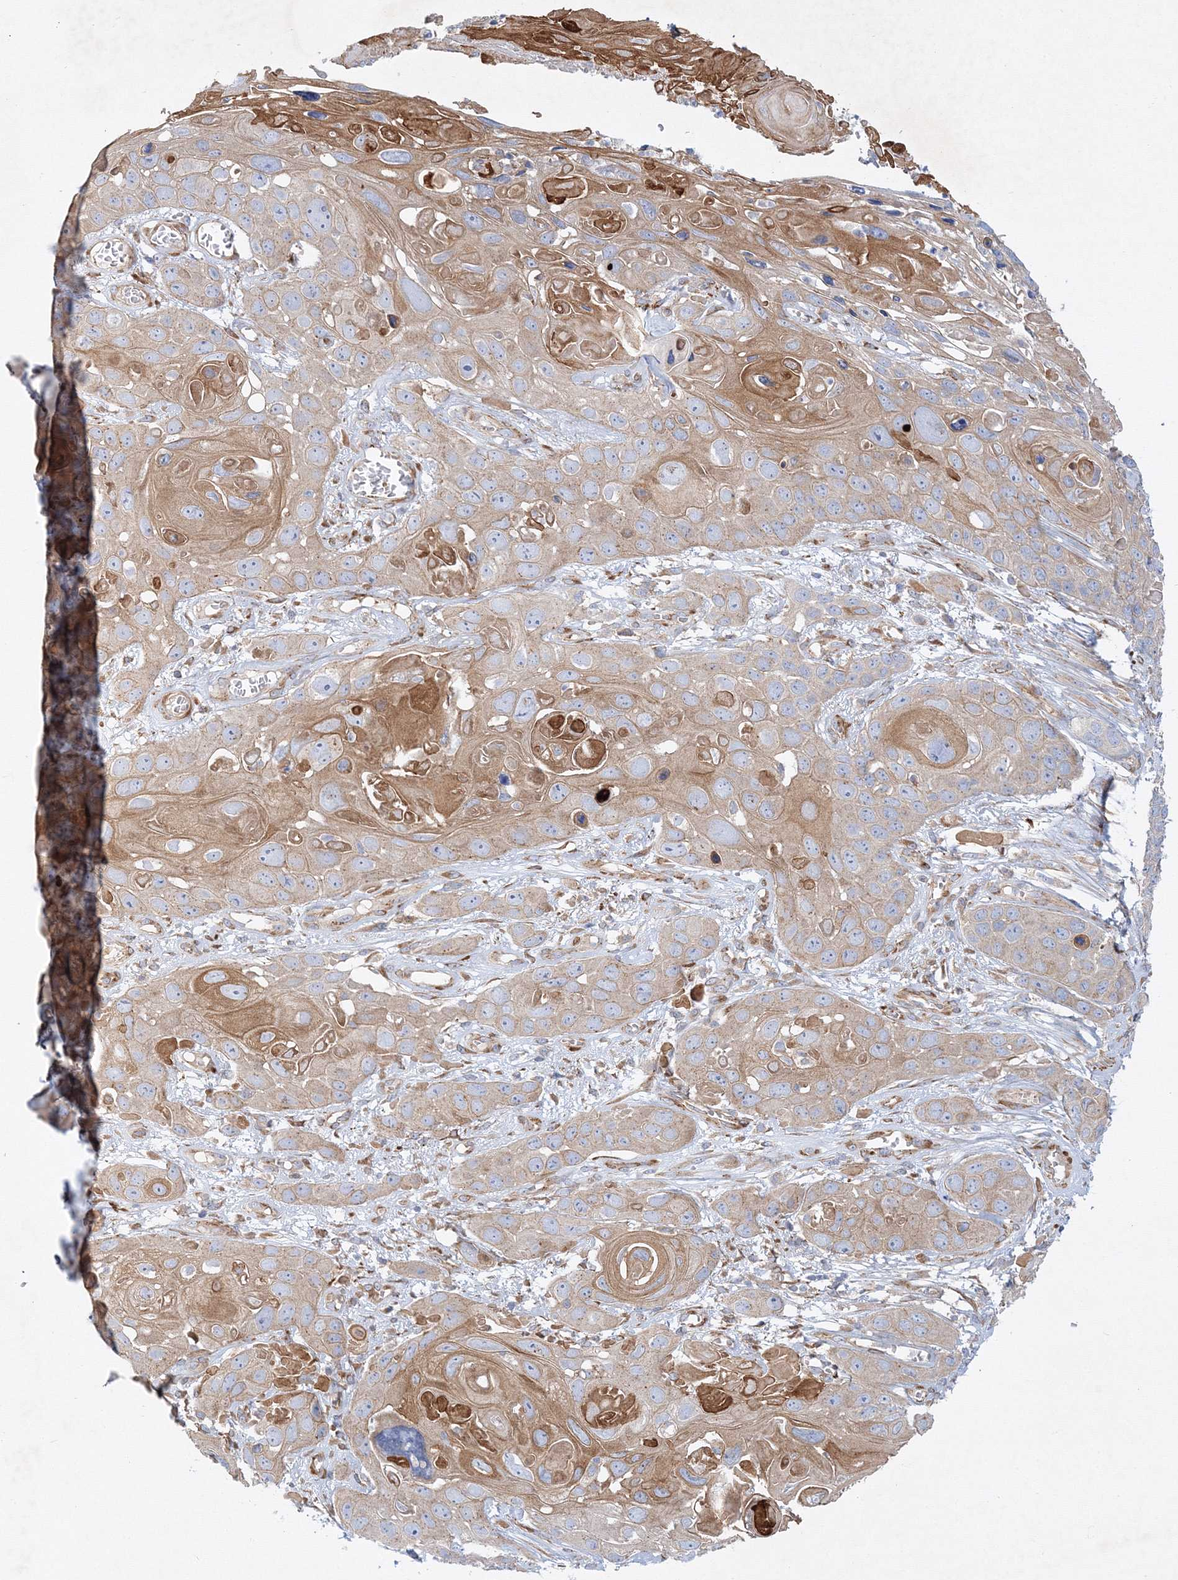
{"staining": {"intensity": "moderate", "quantity": "25%-75%", "location": "cytoplasmic/membranous"}, "tissue": "skin cancer", "cell_type": "Tumor cells", "image_type": "cancer", "snomed": [{"axis": "morphology", "description": "Squamous cell carcinoma, NOS"}, {"axis": "topography", "description": "Skin"}], "caption": "Moderate cytoplasmic/membranous protein expression is seen in approximately 25%-75% of tumor cells in squamous cell carcinoma (skin). Immunohistochemistry stains the protein of interest in brown and the nuclei are stained blue.", "gene": "ZFYVE16", "patient": {"sex": "male", "age": 55}}